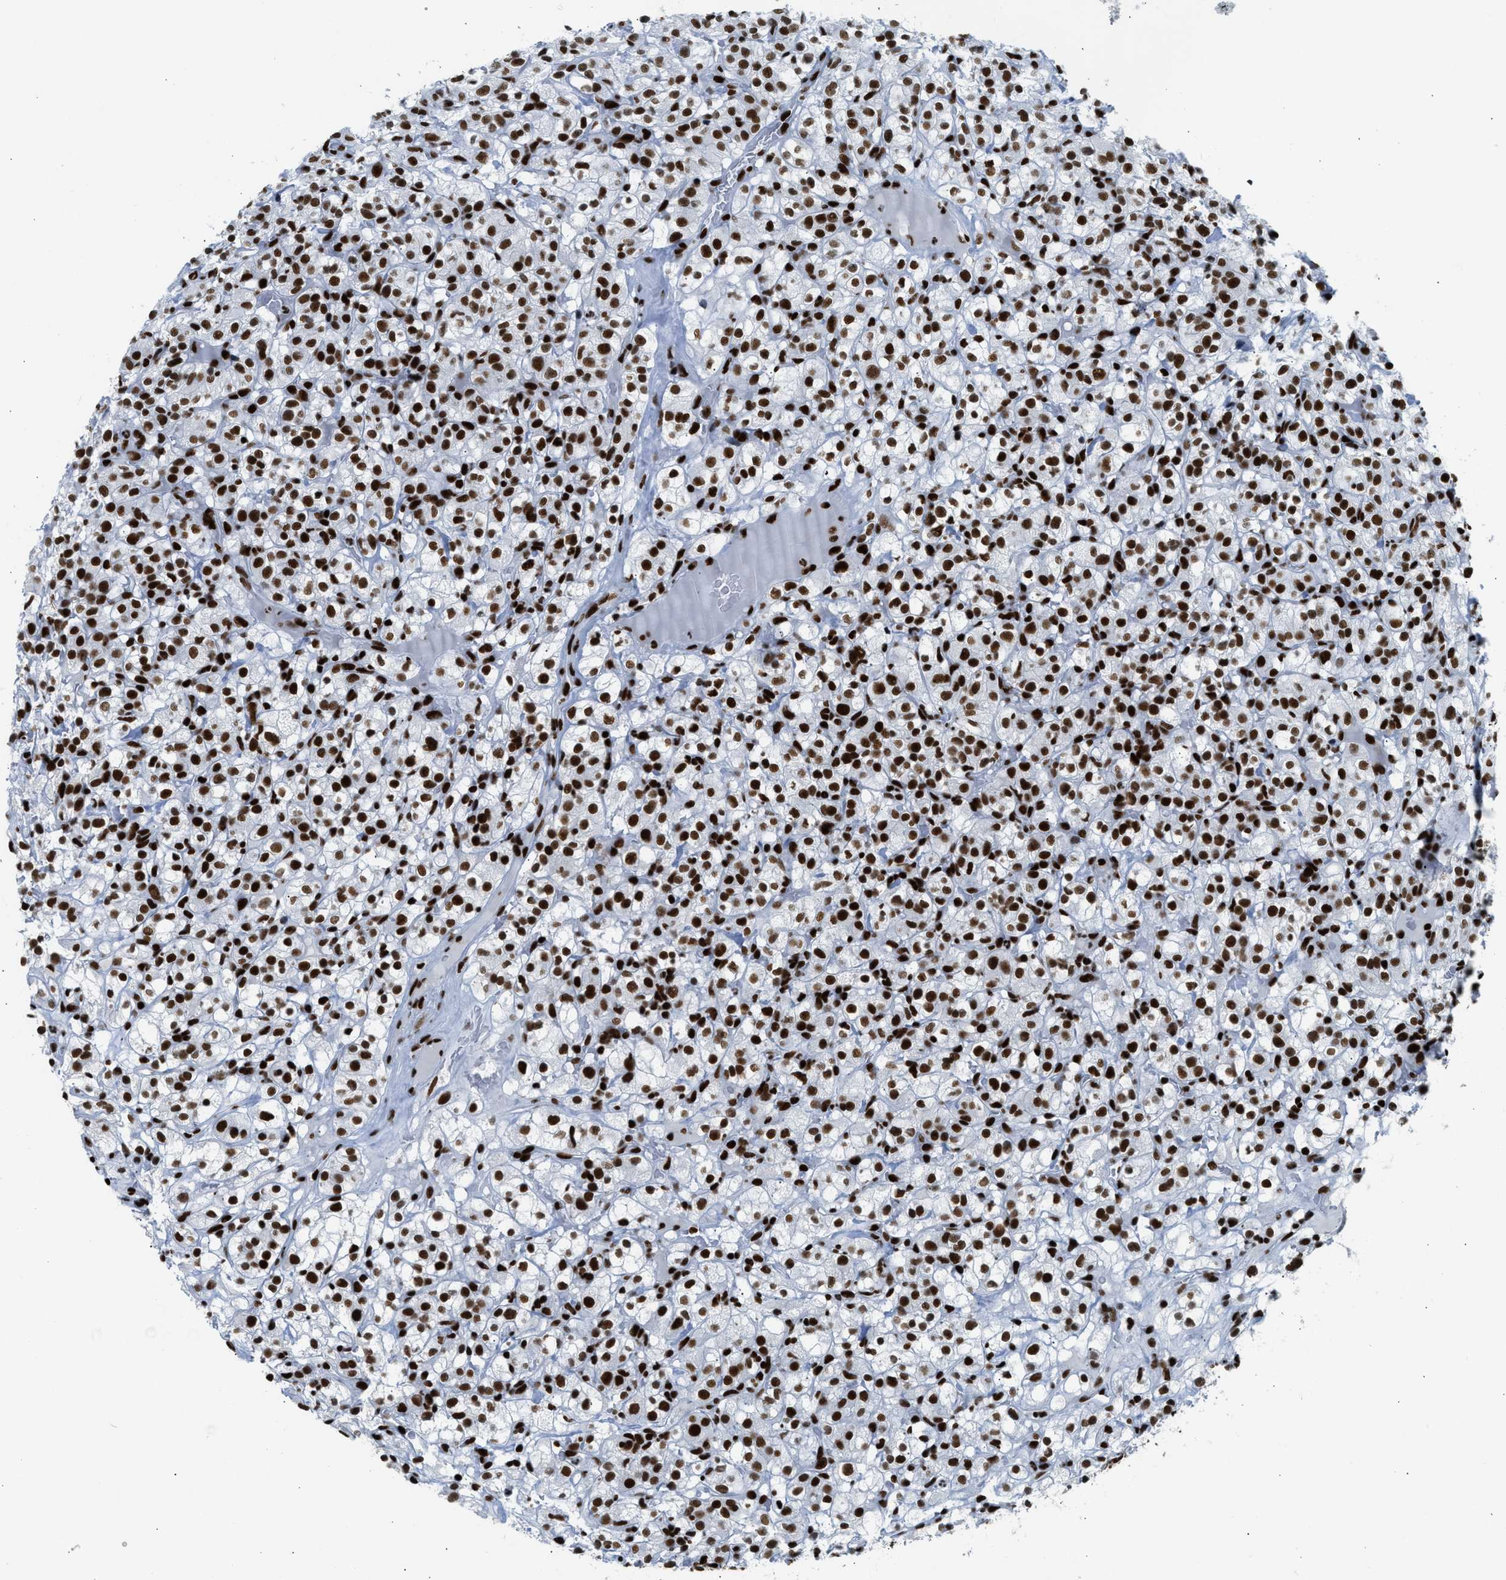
{"staining": {"intensity": "strong", "quantity": ">75%", "location": "nuclear"}, "tissue": "renal cancer", "cell_type": "Tumor cells", "image_type": "cancer", "snomed": [{"axis": "morphology", "description": "Normal tissue, NOS"}, {"axis": "morphology", "description": "Adenocarcinoma, NOS"}, {"axis": "topography", "description": "Kidney"}], "caption": "IHC histopathology image of adenocarcinoma (renal) stained for a protein (brown), which reveals high levels of strong nuclear expression in approximately >75% of tumor cells.", "gene": "PIF1", "patient": {"sex": "female", "age": 72}}